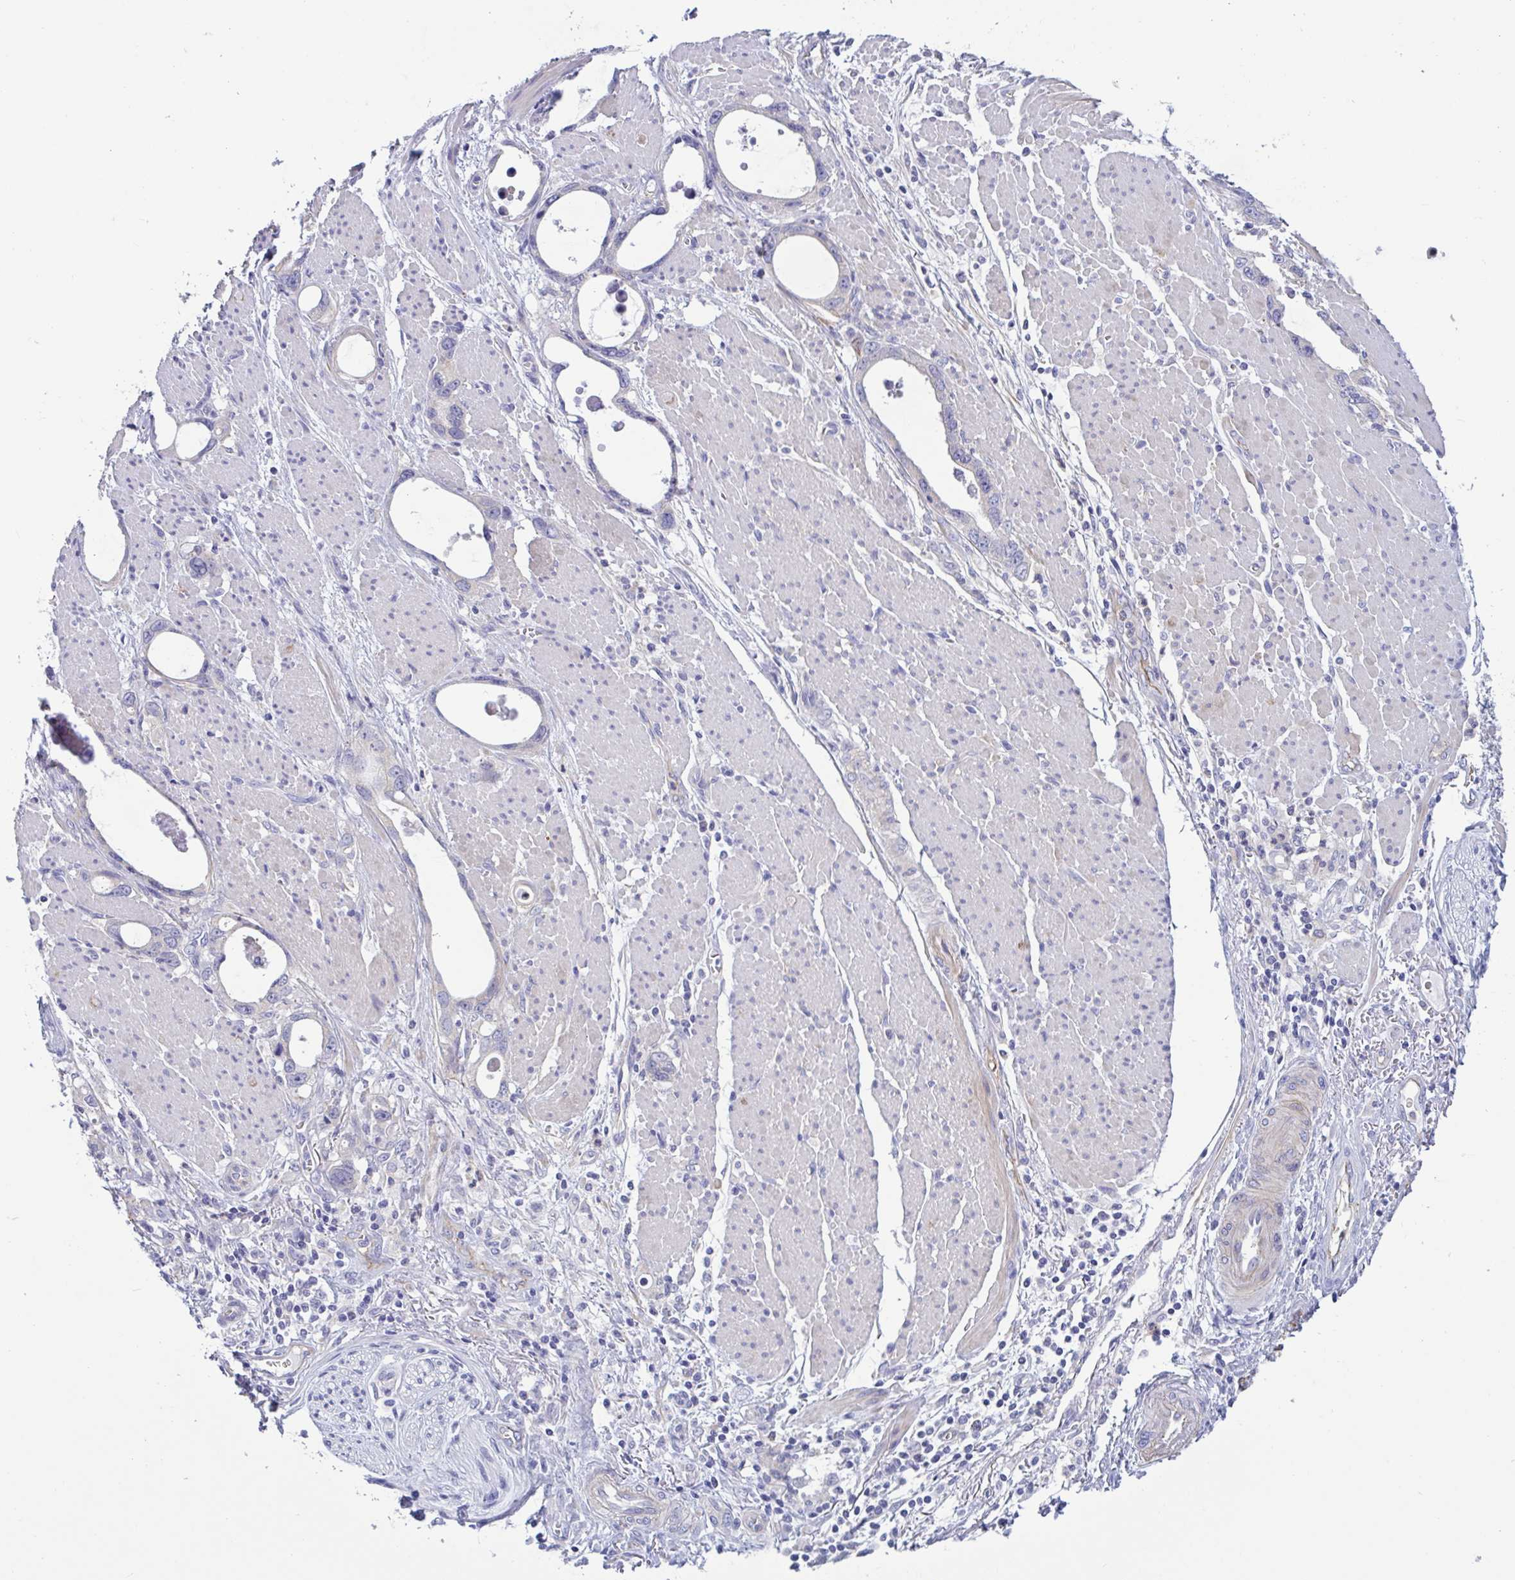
{"staining": {"intensity": "weak", "quantity": "25%-75%", "location": "cytoplasmic/membranous"}, "tissue": "stomach cancer", "cell_type": "Tumor cells", "image_type": "cancer", "snomed": [{"axis": "morphology", "description": "Adenocarcinoma, NOS"}, {"axis": "topography", "description": "Stomach, upper"}], "caption": "Immunohistochemical staining of human adenocarcinoma (stomach) demonstrates low levels of weak cytoplasmic/membranous expression in approximately 25%-75% of tumor cells. Nuclei are stained in blue.", "gene": "OXLD1", "patient": {"sex": "male", "age": 74}}